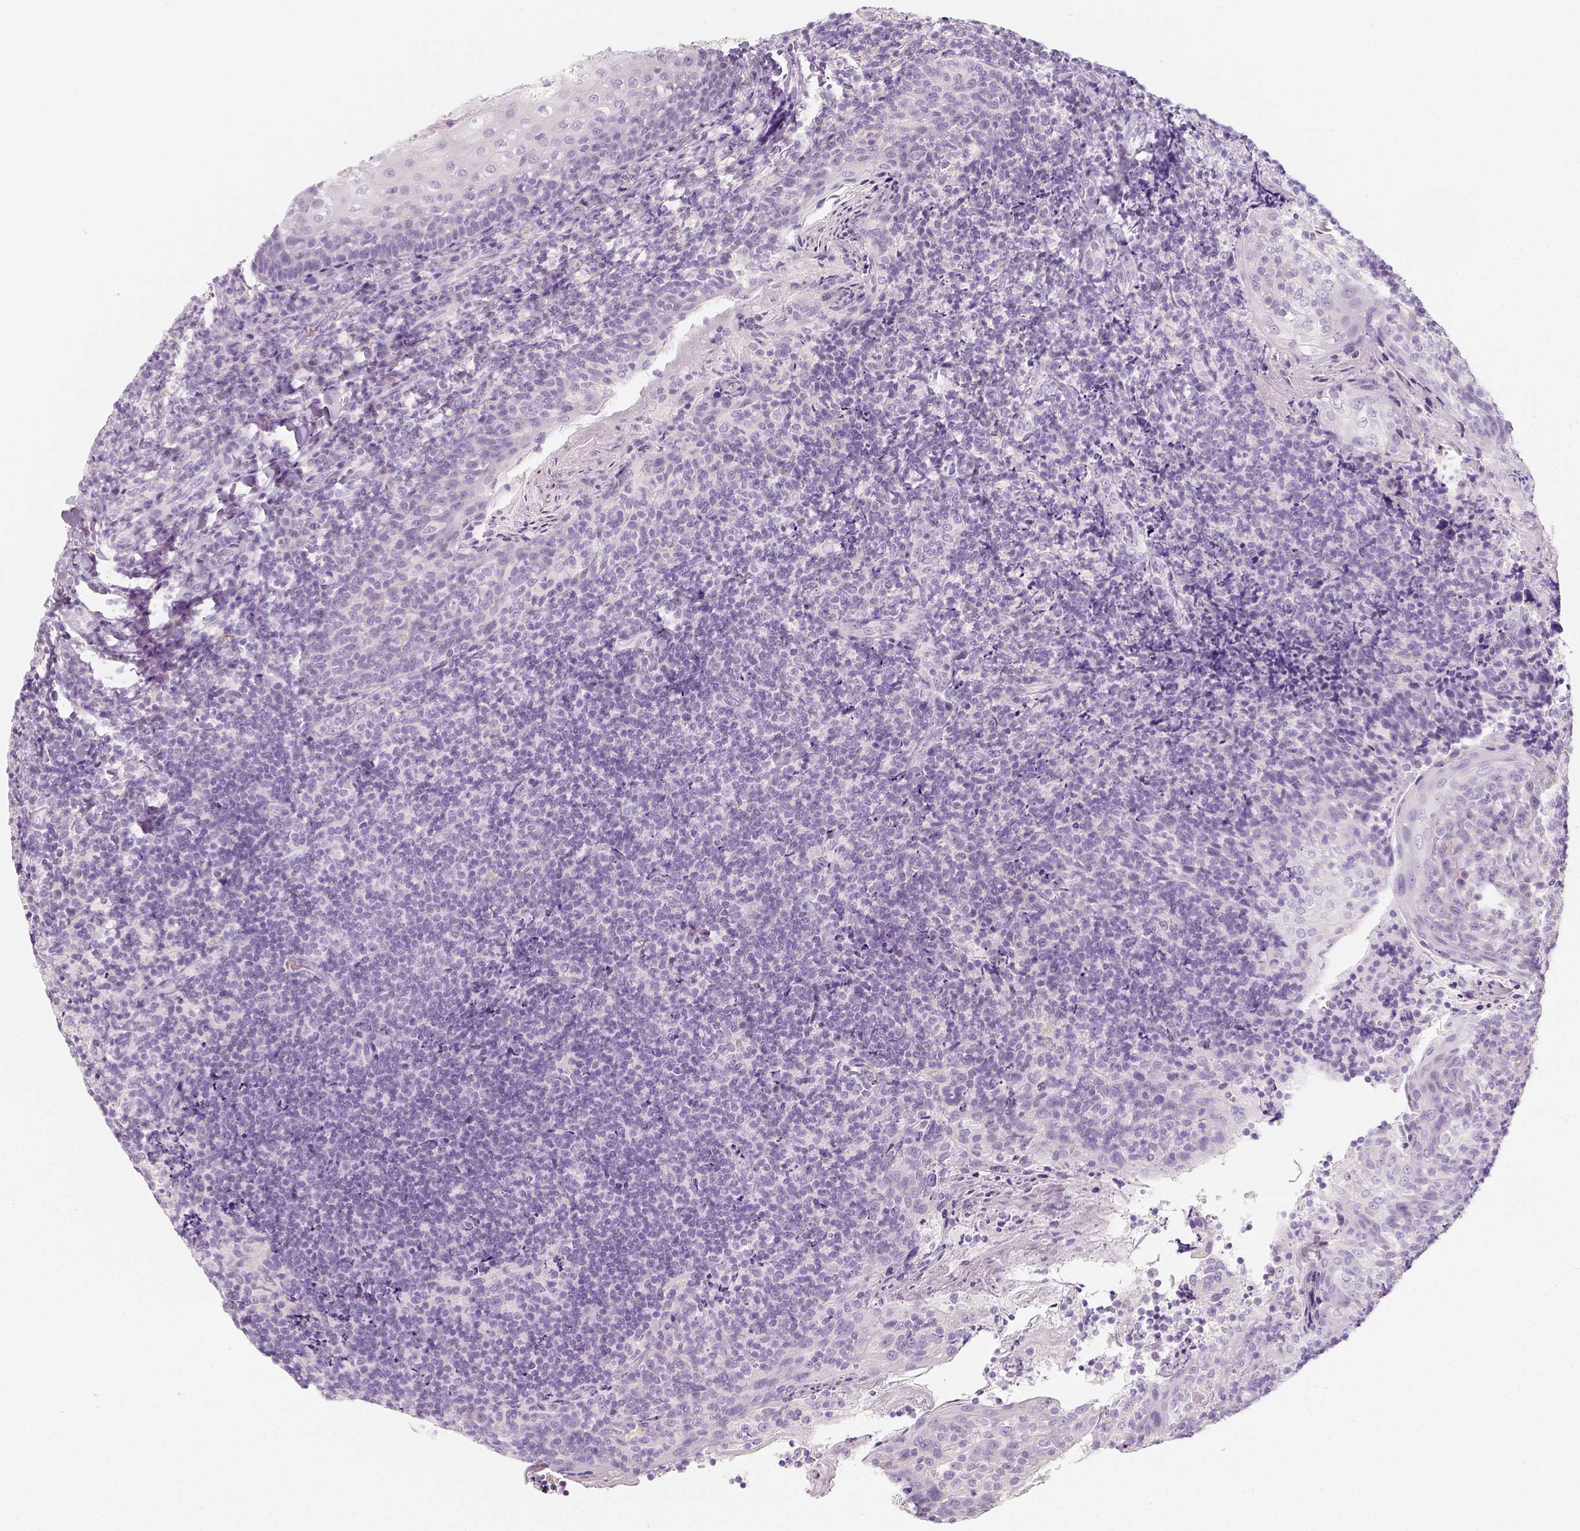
{"staining": {"intensity": "negative", "quantity": "none", "location": "none"}, "tissue": "tonsil", "cell_type": "Germinal center cells", "image_type": "normal", "snomed": [{"axis": "morphology", "description": "Normal tissue, NOS"}, {"axis": "topography", "description": "Tonsil"}], "caption": "IHC image of unremarkable tonsil: tonsil stained with DAB demonstrates no significant protein positivity in germinal center cells. Nuclei are stained in blue.", "gene": "NECAB2", "patient": {"sex": "female", "age": 10}}